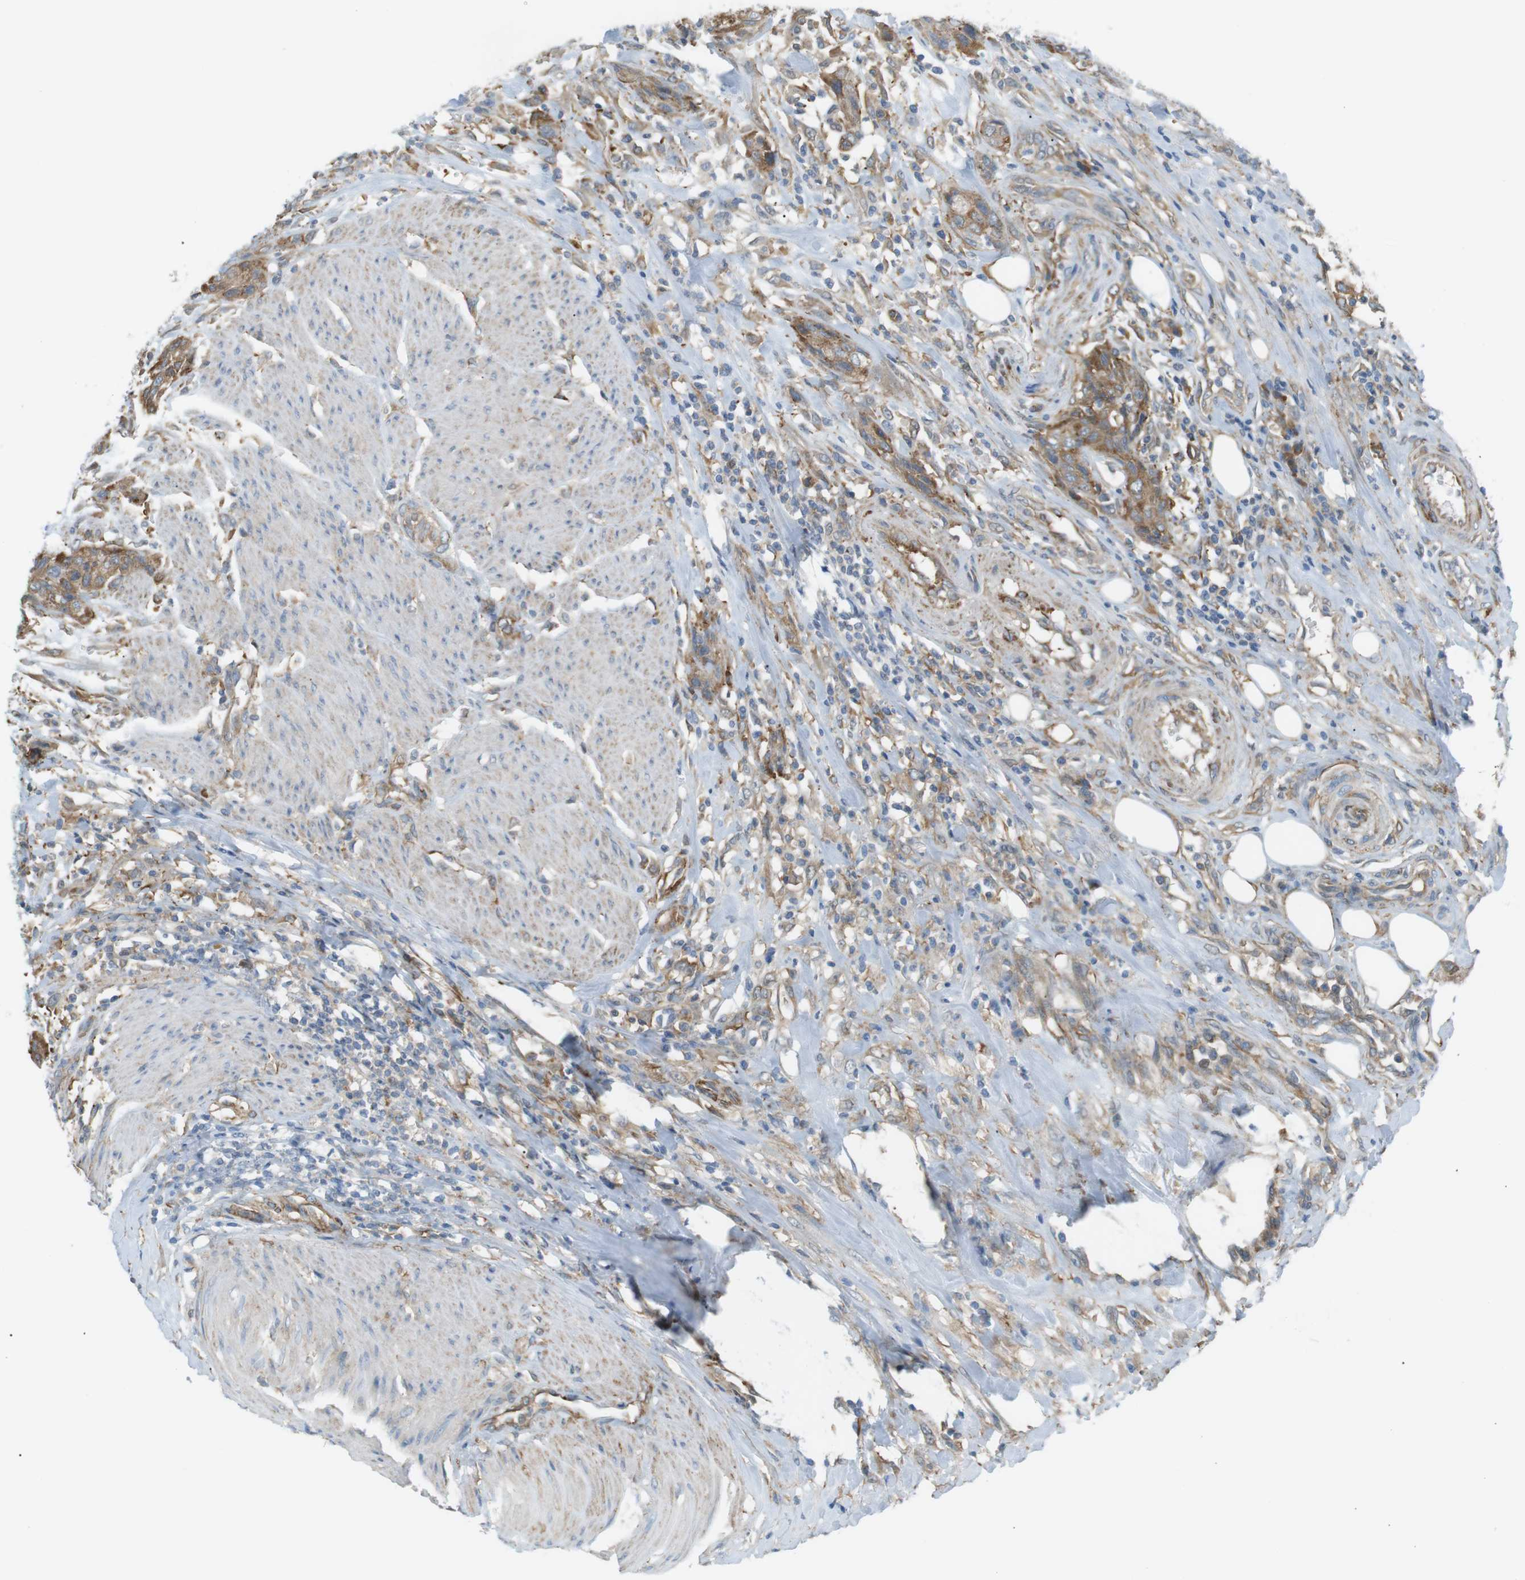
{"staining": {"intensity": "moderate", "quantity": ">75%", "location": "cytoplasmic/membranous"}, "tissue": "urothelial cancer", "cell_type": "Tumor cells", "image_type": "cancer", "snomed": [{"axis": "morphology", "description": "Urothelial carcinoma, High grade"}, {"axis": "topography", "description": "Urinary bladder"}], "caption": "A medium amount of moderate cytoplasmic/membranous expression is appreciated in approximately >75% of tumor cells in urothelial carcinoma (high-grade) tissue.", "gene": "PEPD", "patient": {"sex": "male", "age": 35}}